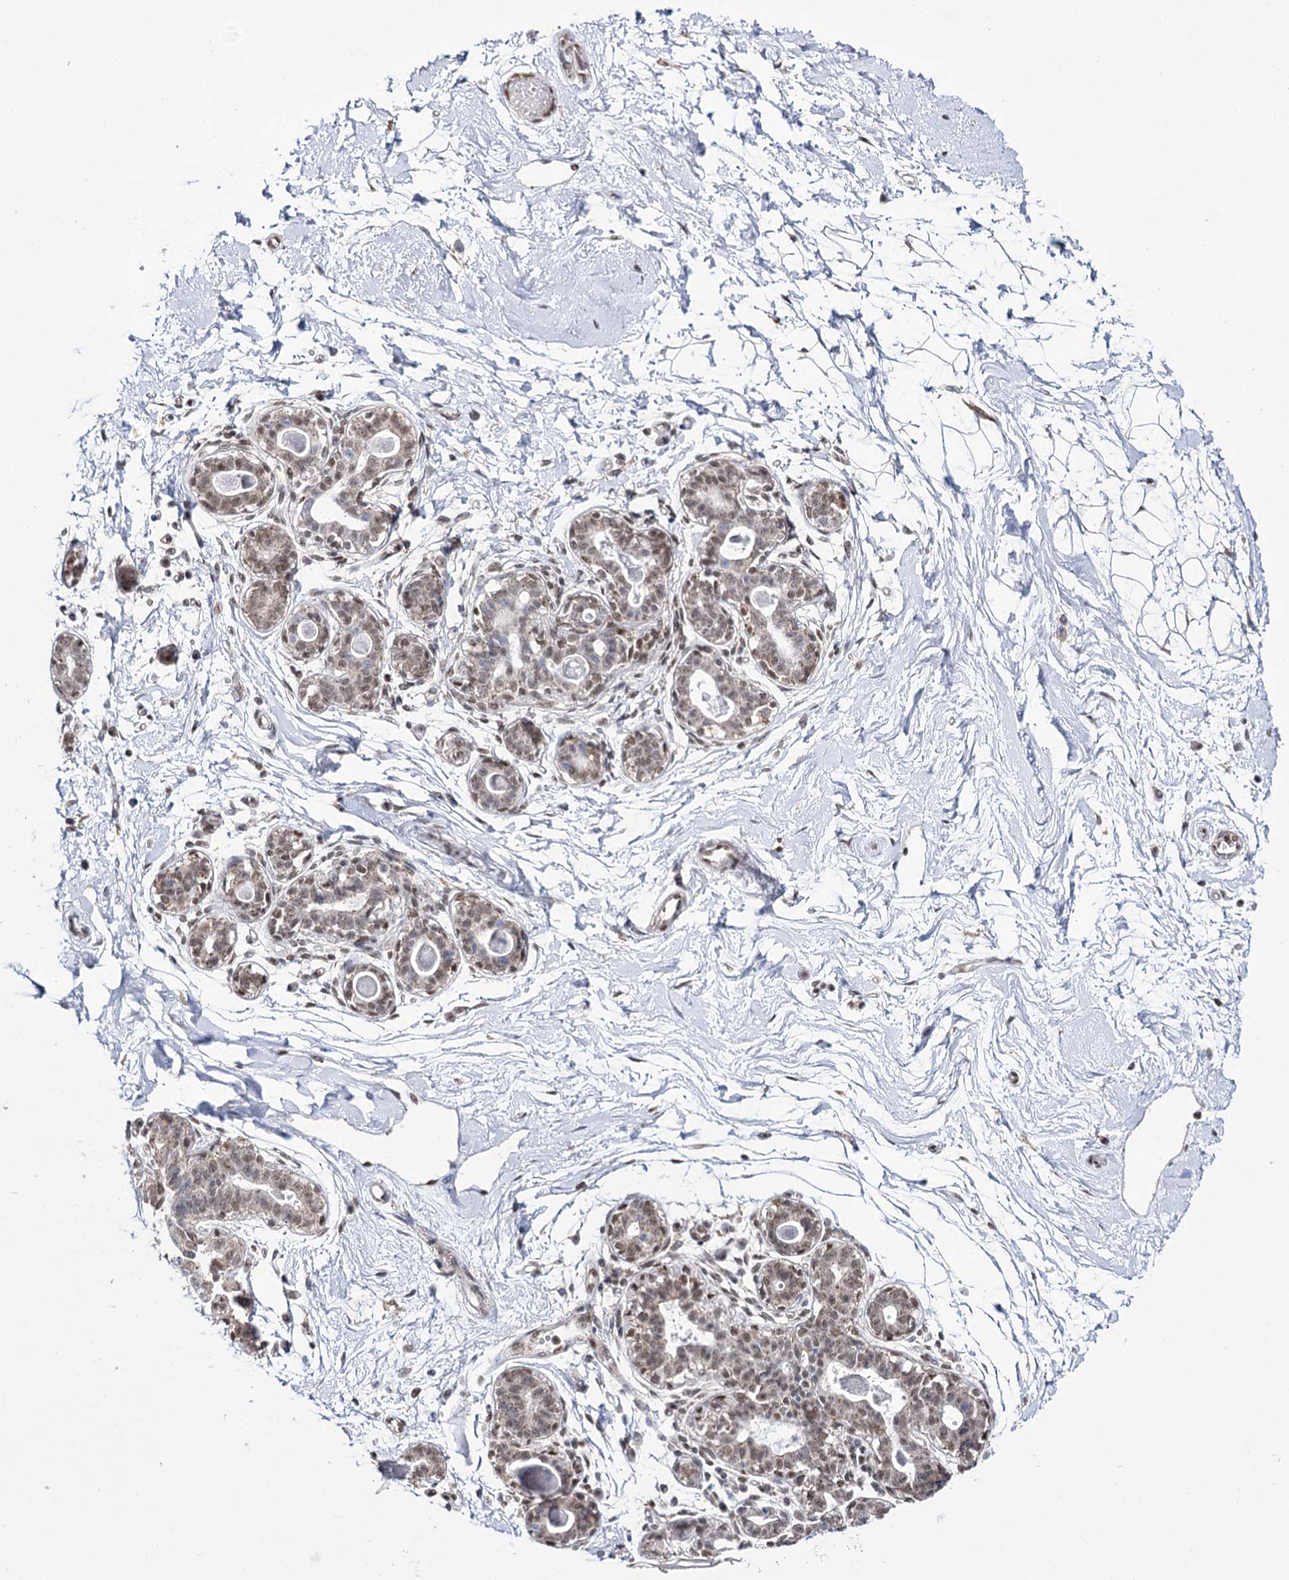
{"staining": {"intensity": "negative", "quantity": "none", "location": "none"}, "tissue": "breast", "cell_type": "Adipocytes", "image_type": "normal", "snomed": [{"axis": "morphology", "description": "Normal tissue, NOS"}, {"axis": "topography", "description": "Breast"}], "caption": "A high-resolution photomicrograph shows immunohistochemistry (IHC) staining of benign breast, which displays no significant positivity in adipocytes.", "gene": "VGLL4", "patient": {"sex": "female", "age": 45}}